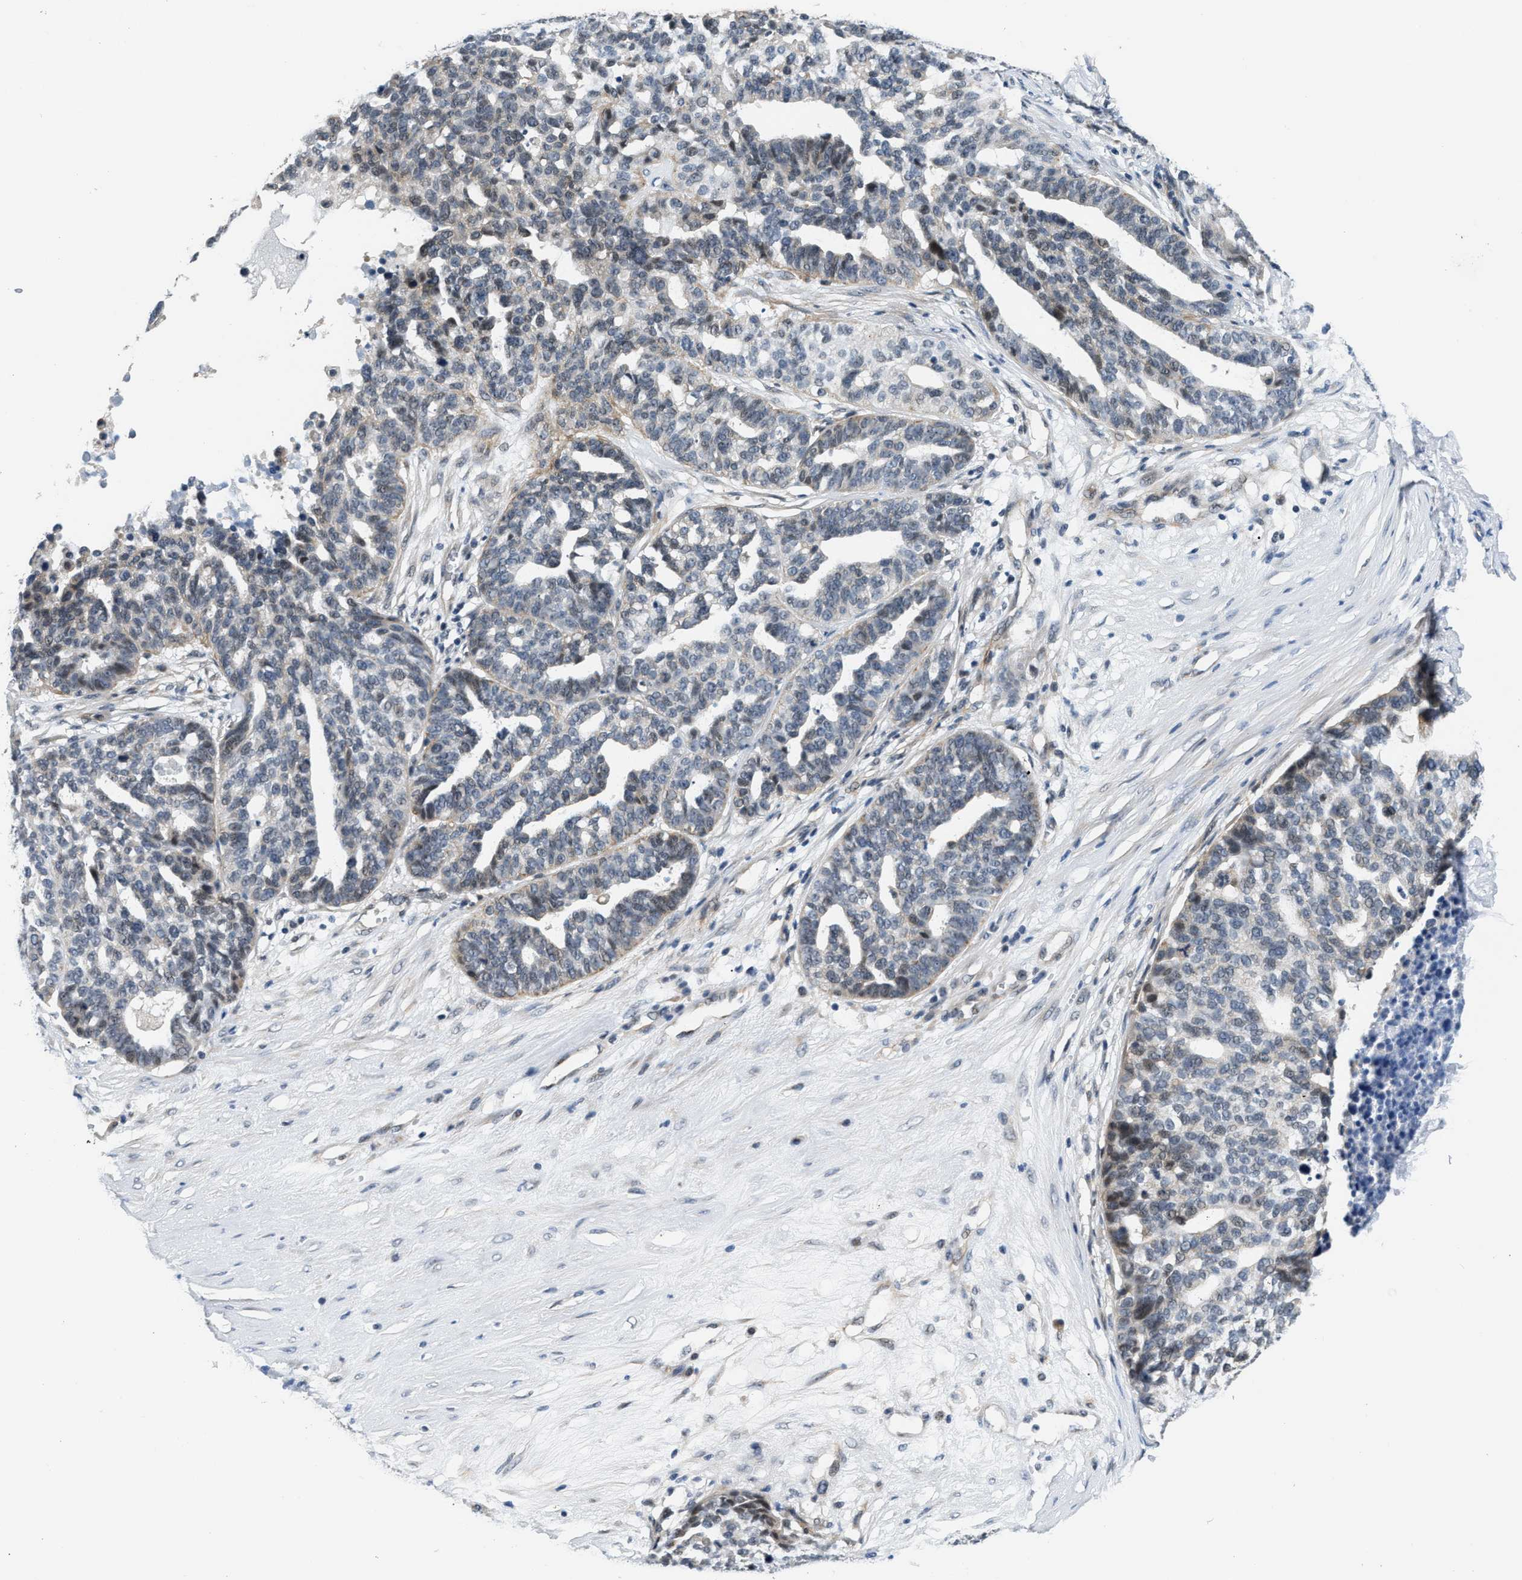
{"staining": {"intensity": "weak", "quantity": "<25%", "location": "cytoplasmic/membranous,nuclear"}, "tissue": "ovarian cancer", "cell_type": "Tumor cells", "image_type": "cancer", "snomed": [{"axis": "morphology", "description": "Cystadenocarcinoma, serous, NOS"}, {"axis": "topography", "description": "Ovary"}], "caption": "Photomicrograph shows no protein expression in tumor cells of ovarian cancer (serous cystadenocarcinoma) tissue.", "gene": "PPM1H", "patient": {"sex": "female", "age": 59}}